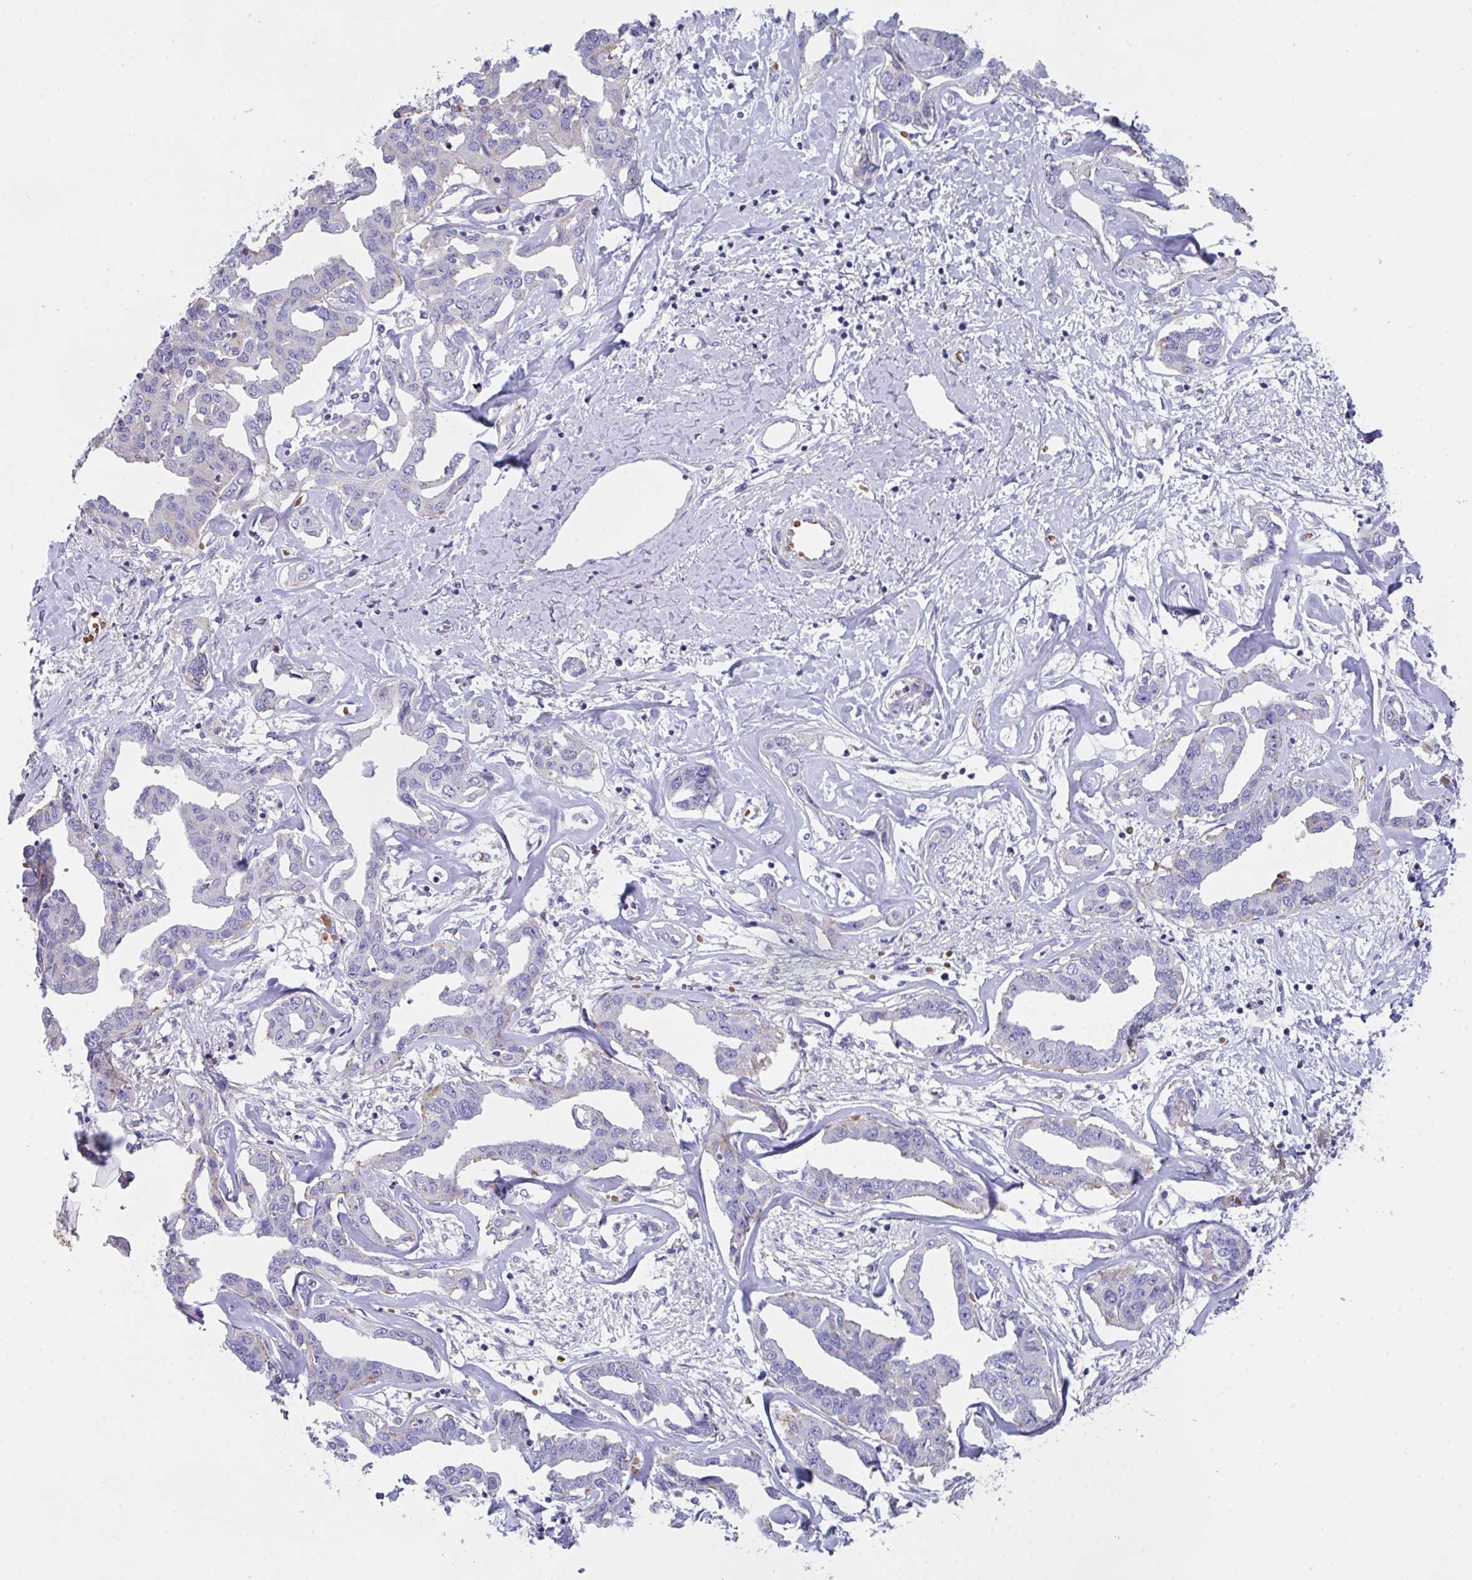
{"staining": {"intensity": "negative", "quantity": "none", "location": "none"}, "tissue": "liver cancer", "cell_type": "Tumor cells", "image_type": "cancer", "snomed": [{"axis": "morphology", "description": "Cholangiocarcinoma"}, {"axis": "topography", "description": "Liver"}], "caption": "Immunohistochemistry histopathology image of neoplastic tissue: cholangiocarcinoma (liver) stained with DAB (3,3'-diaminobenzidine) shows no significant protein expression in tumor cells. Nuclei are stained in blue.", "gene": "TFAP2C", "patient": {"sex": "male", "age": 59}}